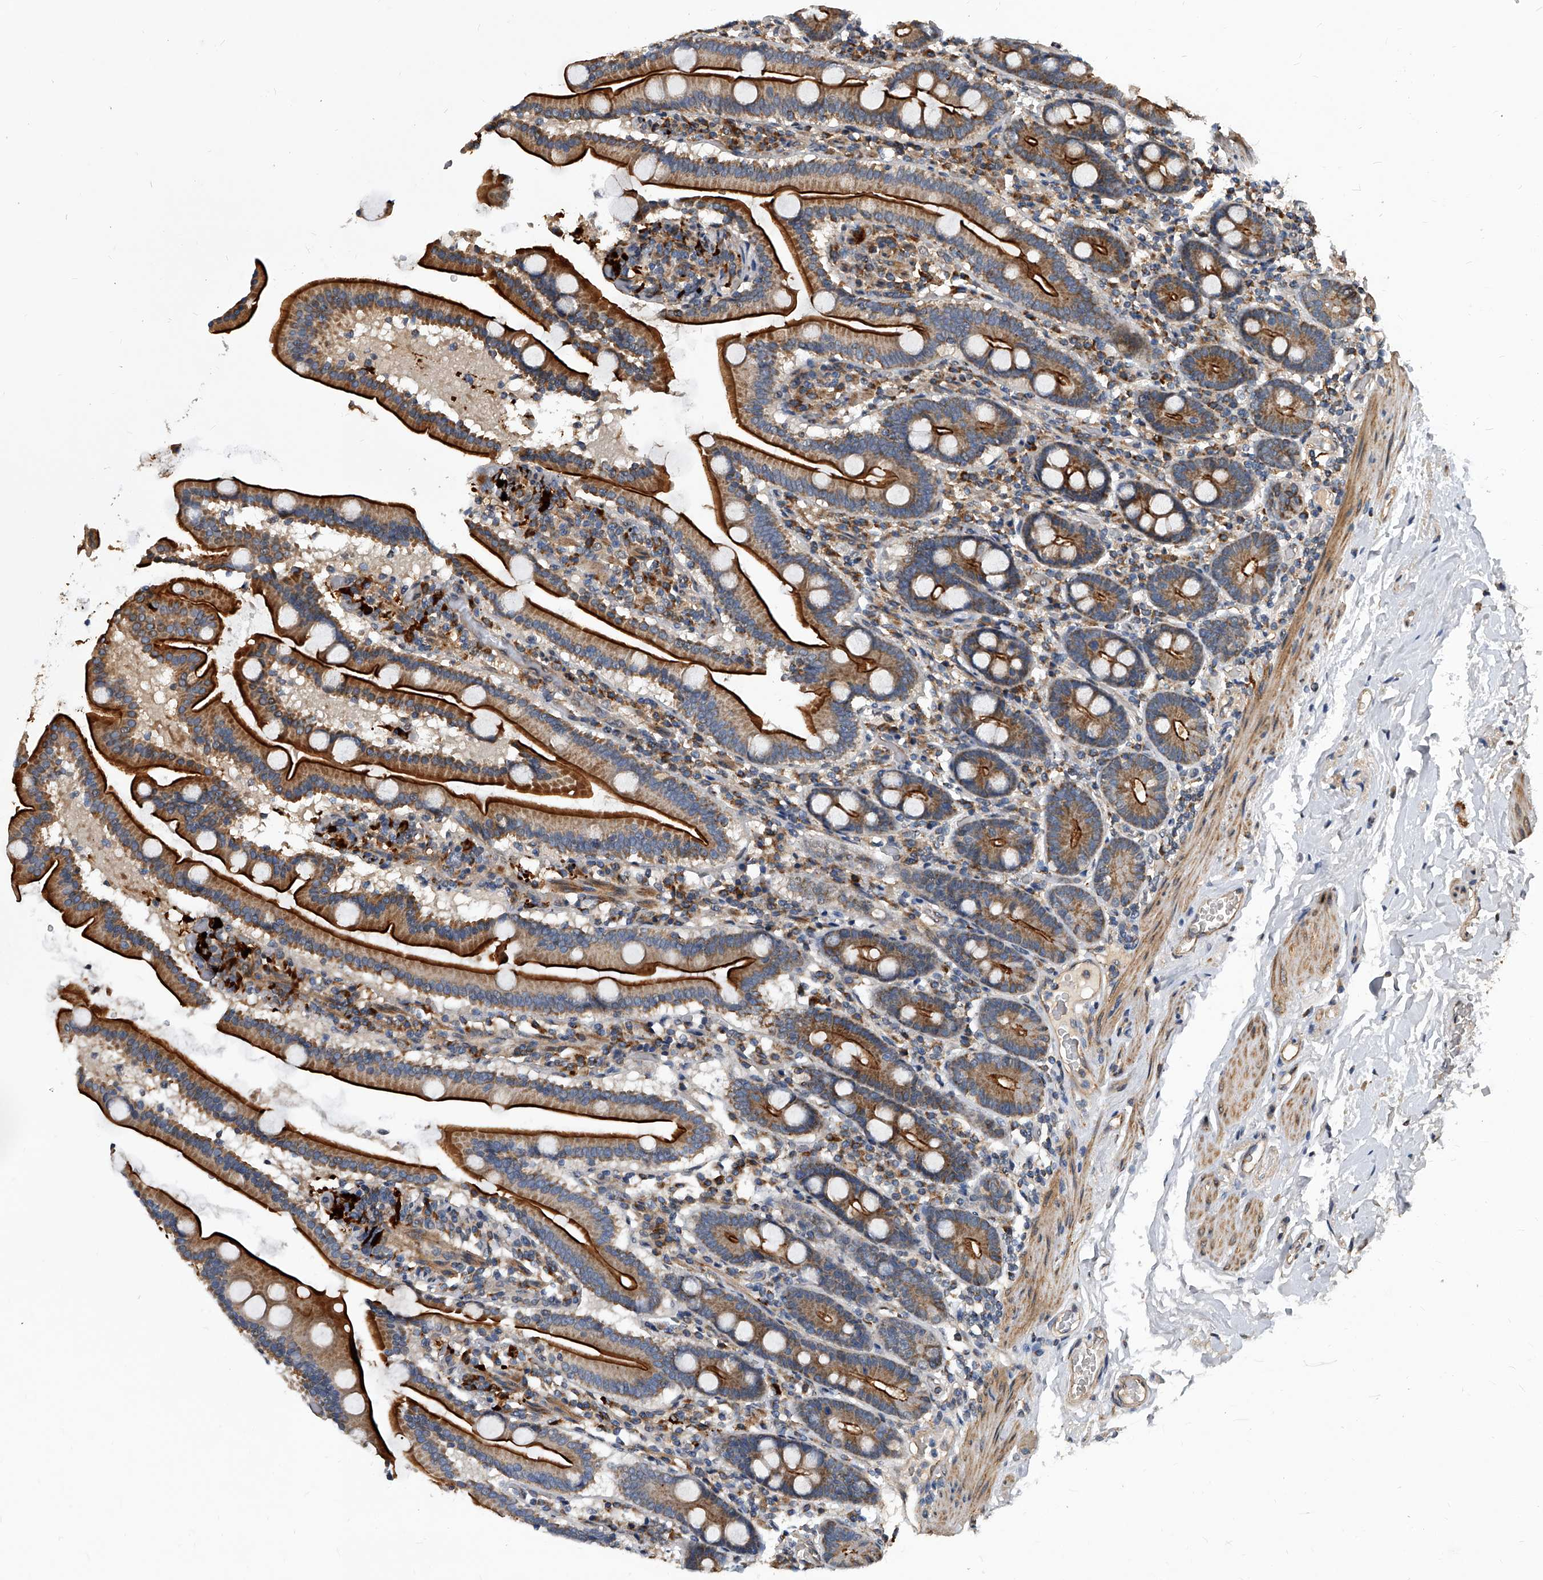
{"staining": {"intensity": "strong", "quantity": ">75%", "location": "cytoplasmic/membranous"}, "tissue": "duodenum", "cell_type": "Glandular cells", "image_type": "normal", "snomed": [{"axis": "morphology", "description": "Normal tissue, NOS"}, {"axis": "topography", "description": "Duodenum"}], "caption": "High-power microscopy captured an immunohistochemistry image of normal duodenum, revealing strong cytoplasmic/membranous staining in about >75% of glandular cells. (brown staining indicates protein expression, while blue staining denotes nuclei).", "gene": "SOBP", "patient": {"sex": "male", "age": 55}}